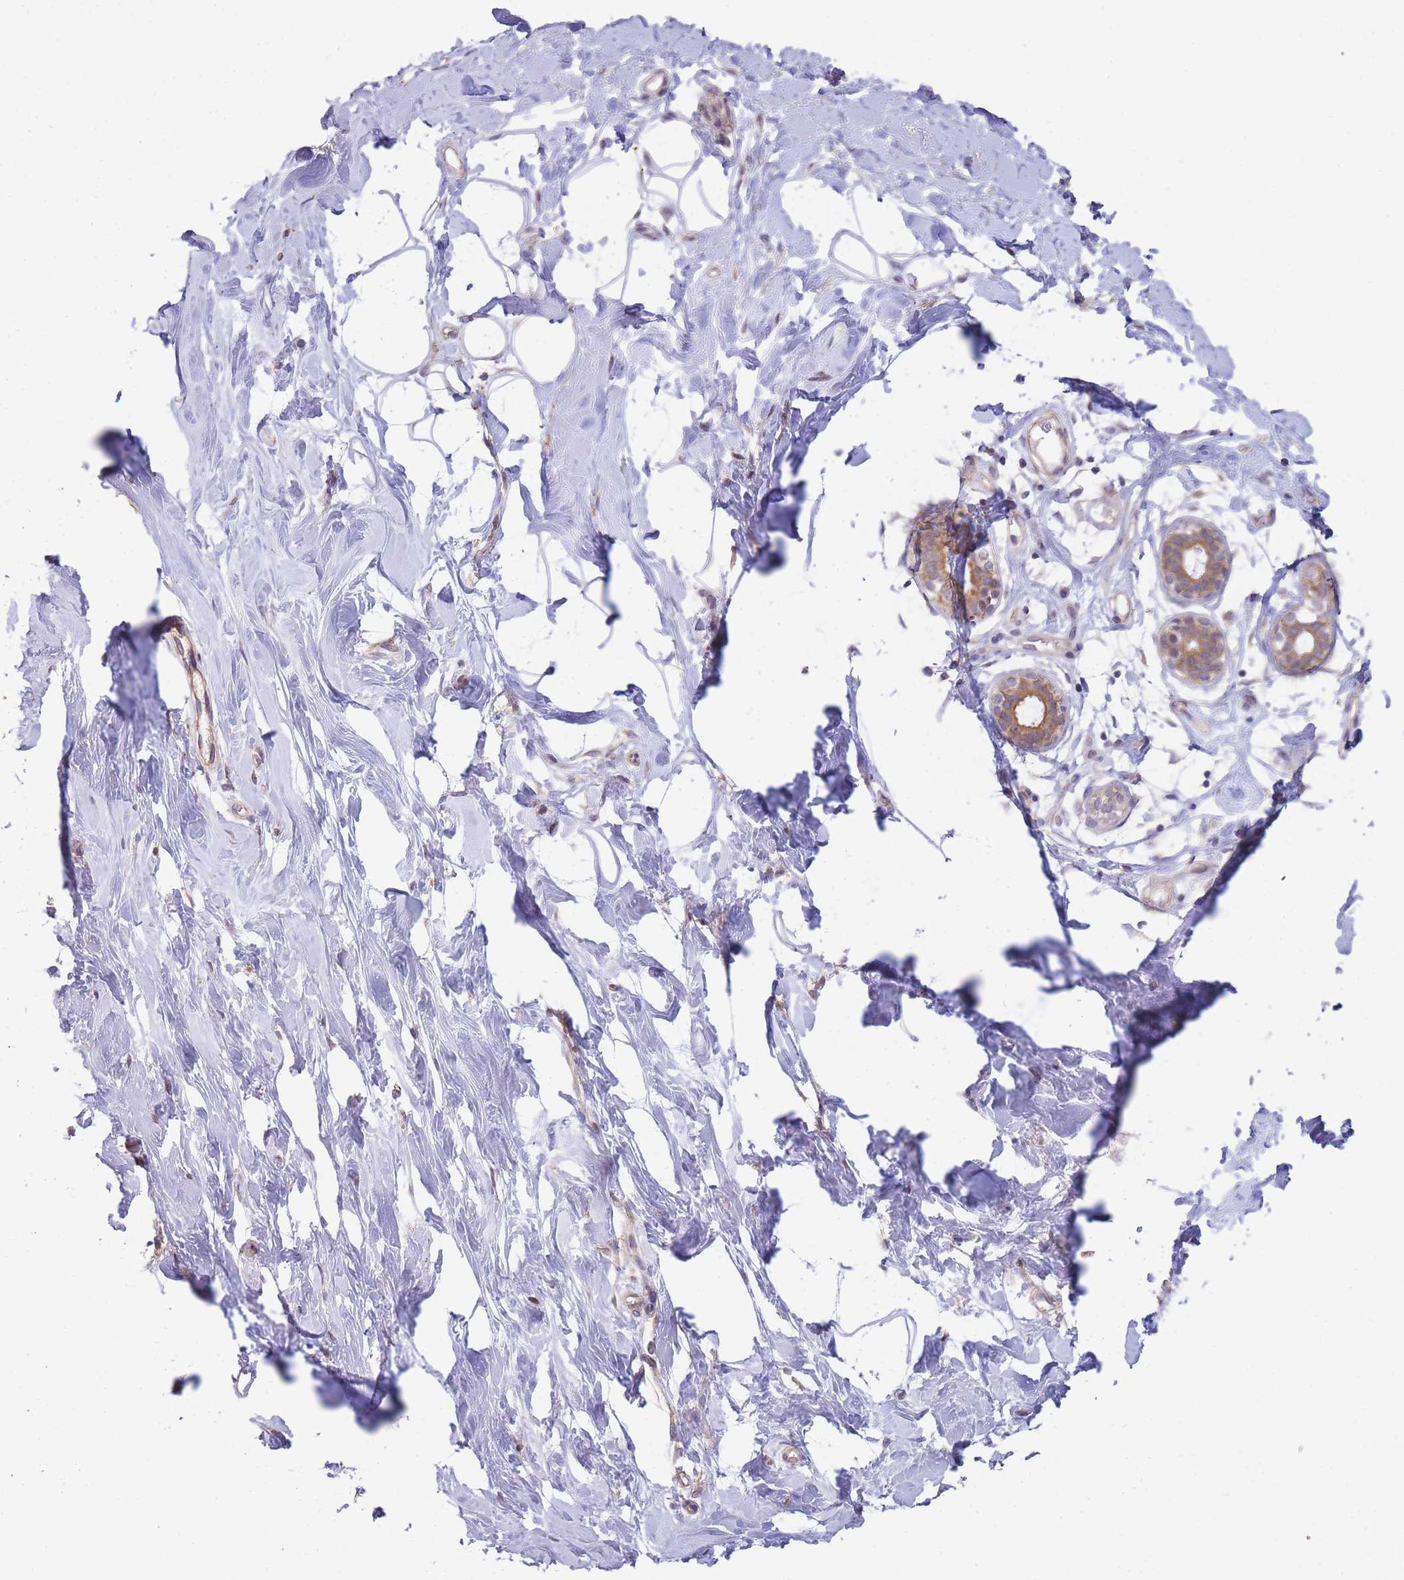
{"staining": {"intensity": "negative", "quantity": "none", "location": "none"}, "tissue": "adipose tissue", "cell_type": "Adipocytes", "image_type": "normal", "snomed": [{"axis": "morphology", "description": "Normal tissue, NOS"}, {"axis": "topography", "description": "Breast"}], "caption": "A high-resolution micrograph shows immunohistochemistry (IHC) staining of normal adipose tissue, which reveals no significant expression in adipocytes. Nuclei are stained in blue.", "gene": "SMC6", "patient": {"sex": "female", "age": 26}}